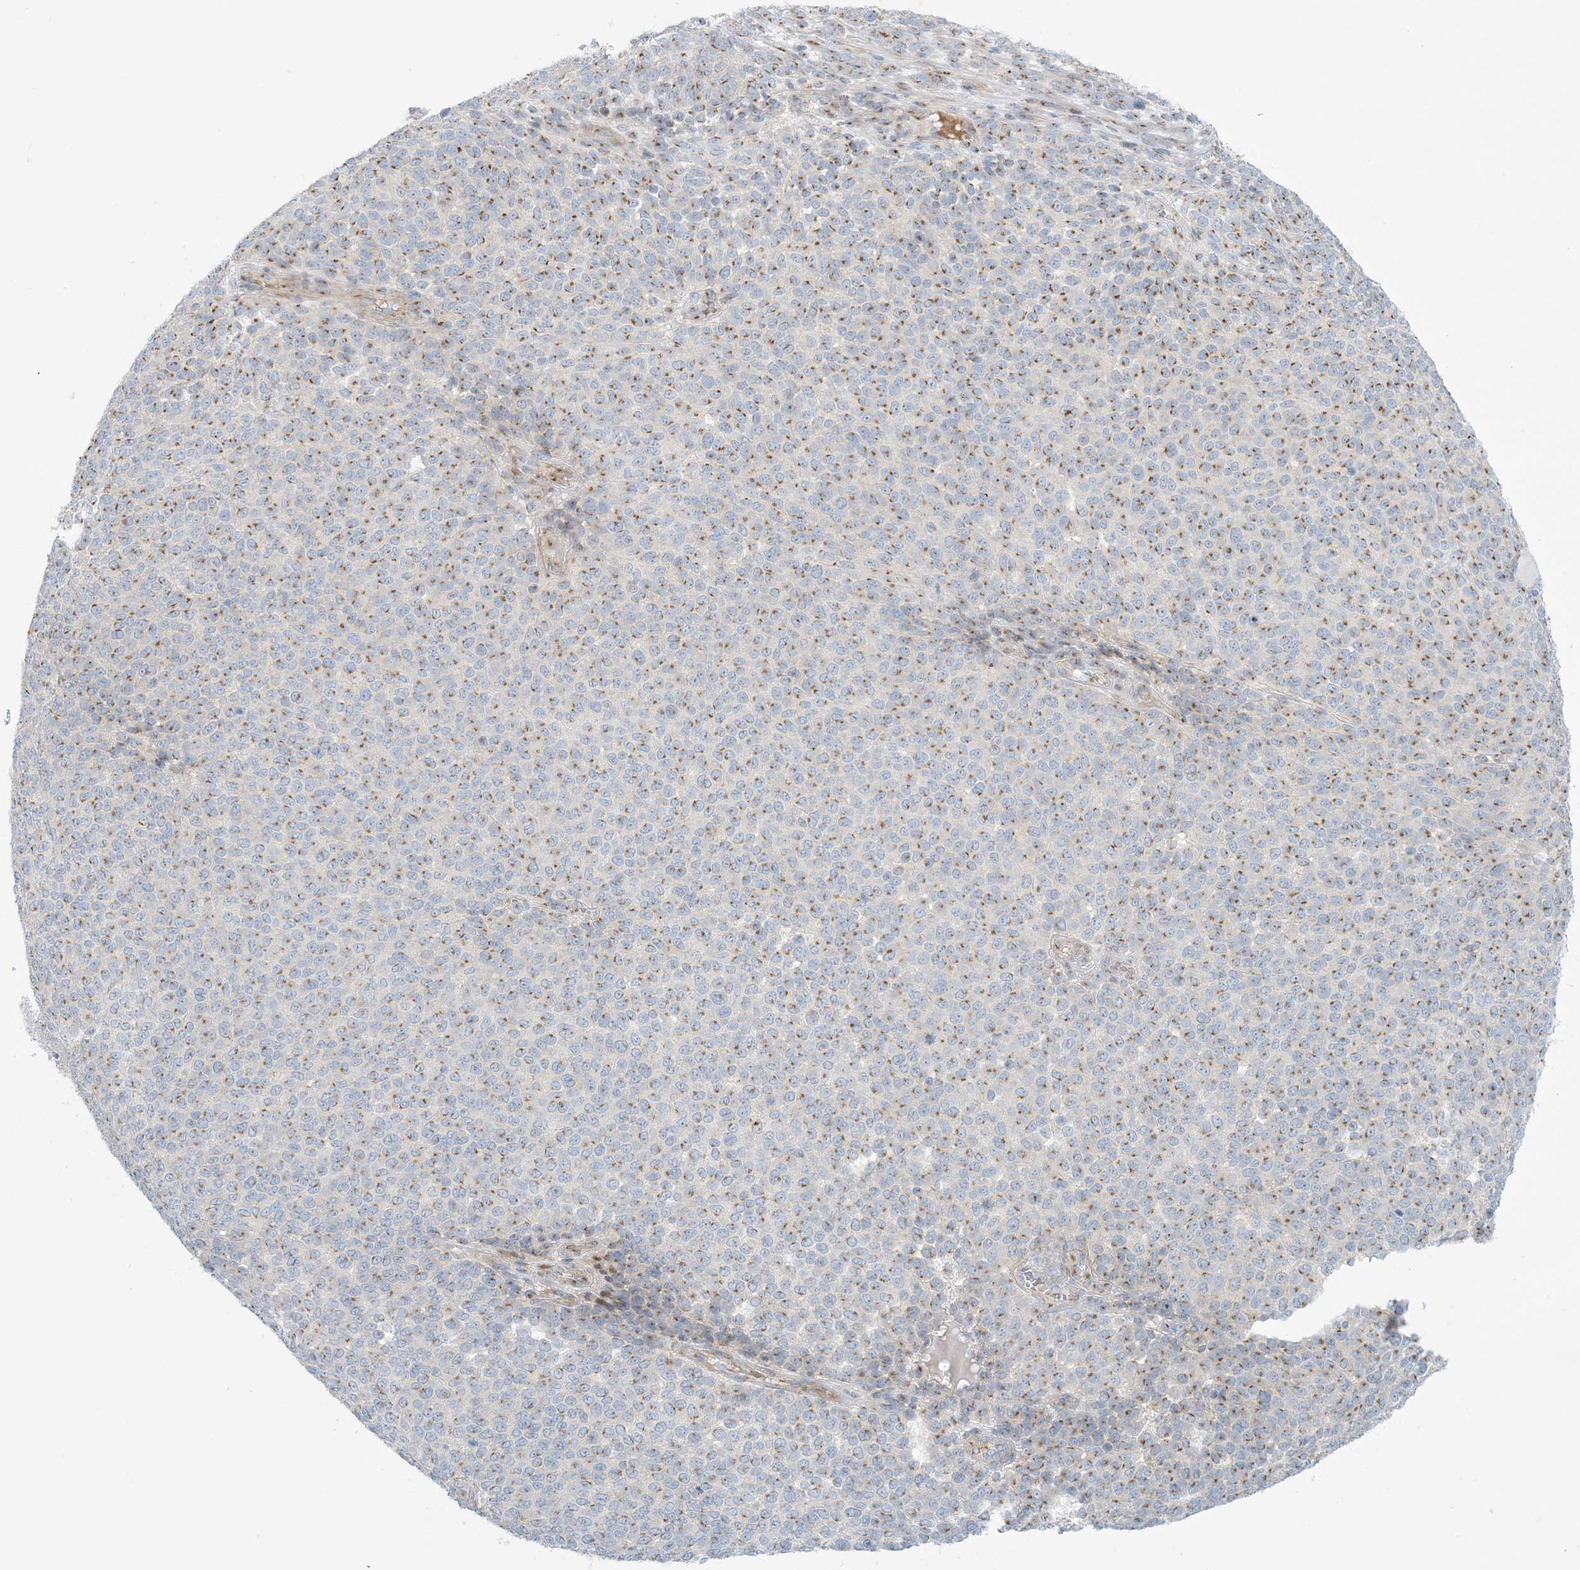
{"staining": {"intensity": "moderate", "quantity": ">75%", "location": "cytoplasmic/membranous"}, "tissue": "melanoma", "cell_type": "Tumor cells", "image_type": "cancer", "snomed": [{"axis": "morphology", "description": "Malignant melanoma, NOS"}, {"axis": "topography", "description": "Skin"}], "caption": "IHC staining of malignant melanoma, which exhibits medium levels of moderate cytoplasmic/membranous expression in approximately >75% of tumor cells indicating moderate cytoplasmic/membranous protein staining. The staining was performed using DAB (brown) for protein detection and nuclei were counterstained in hematoxylin (blue).", "gene": "AFTPH", "patient": {"sex": "male", "age": 49}}